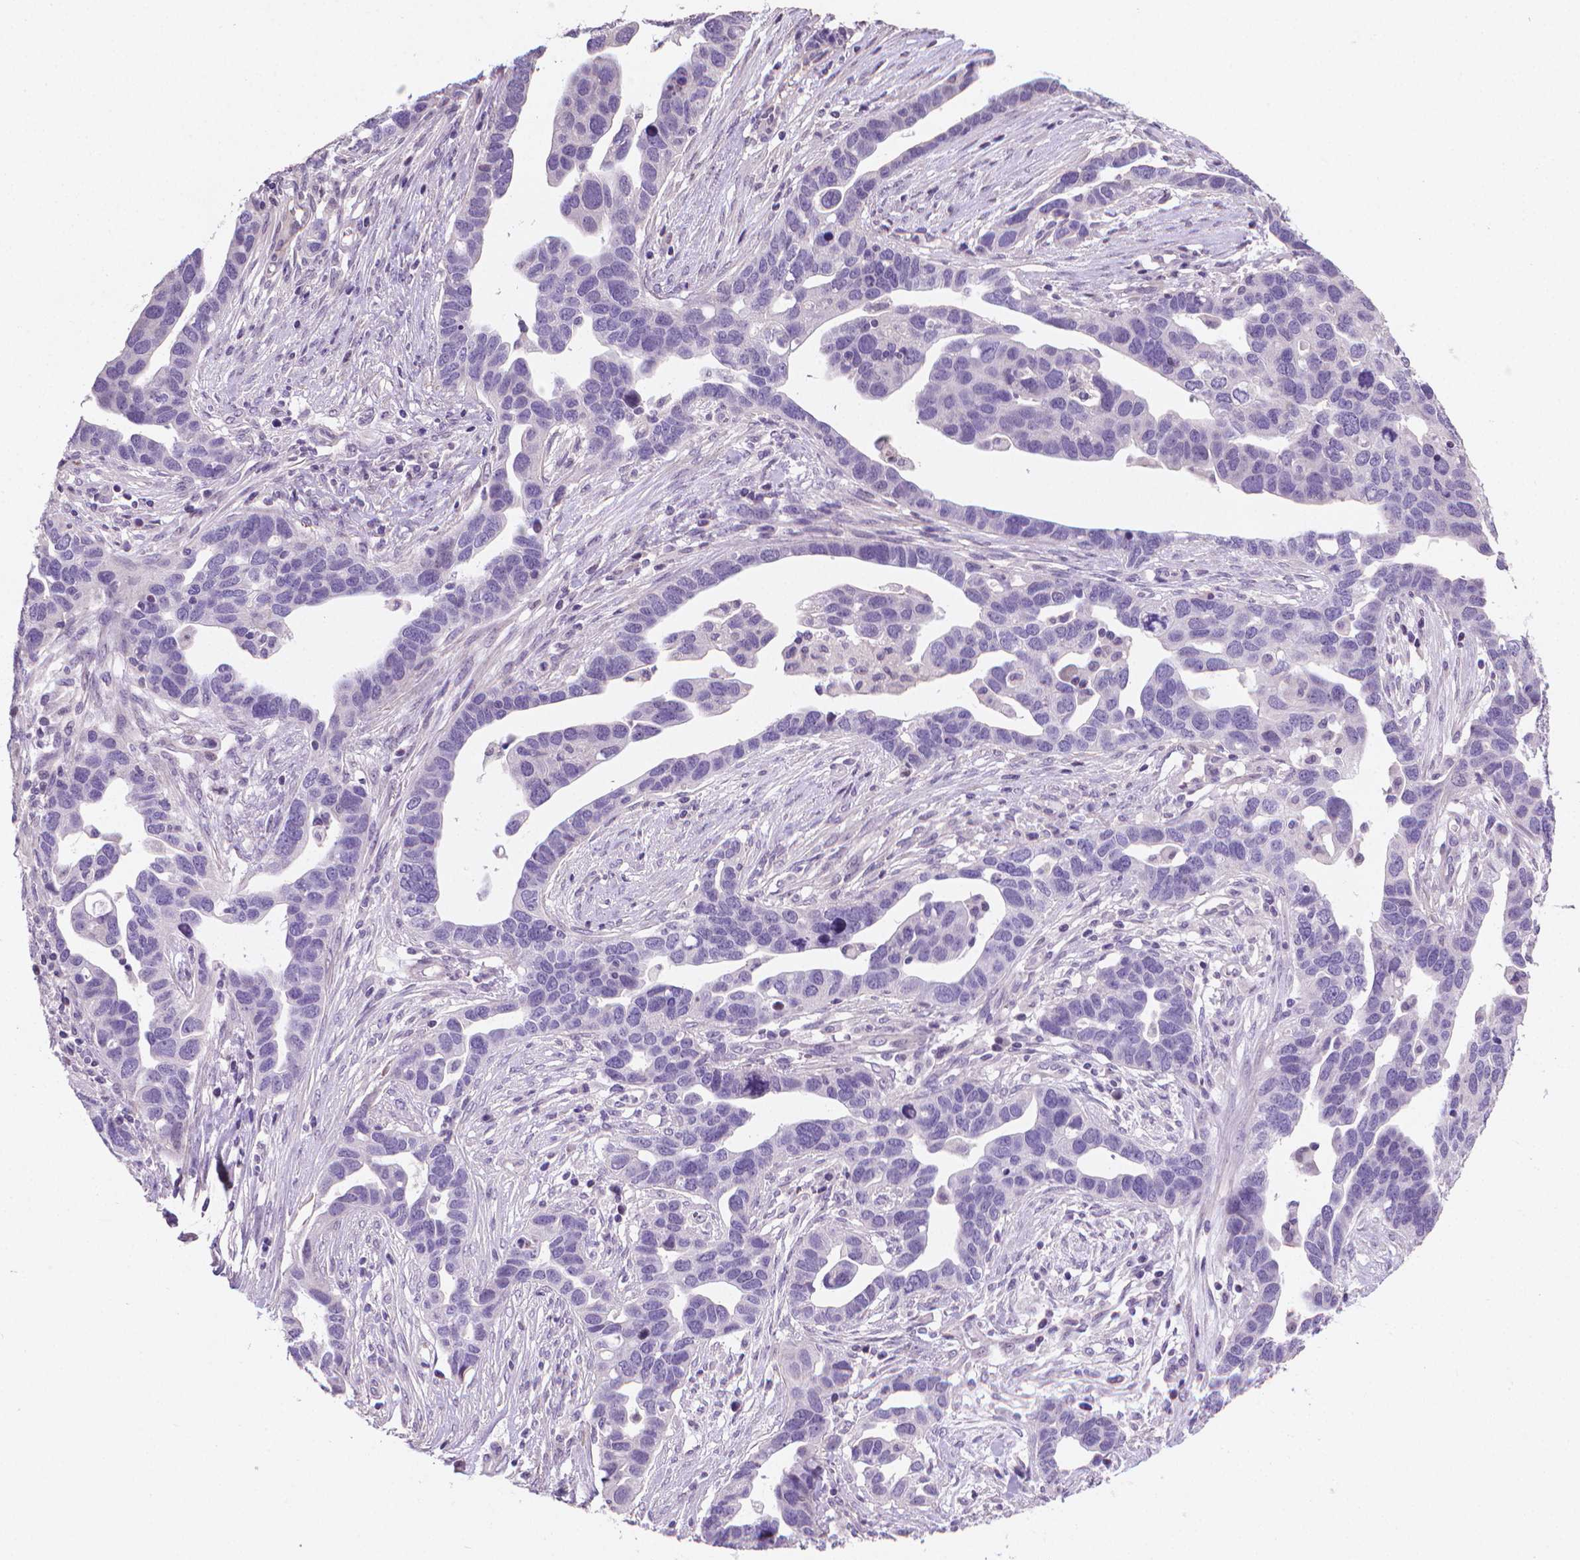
{"staining": {"intensity": "negative", "quantity": "none", "location": "none"}, "tissue": "ovarian cancer", "cell_type": "Tumor cells", "image_type": "cancer", "snomed": [{"axis": "morphology", "description": "Cystadenocarcinoma, serous, NOS"}, {"axis": "topography", "description": "Ovary"}], "caption": "Human ovarian cancer (serous cystadenocarcinoma) stained for a protein using immunohistochemistry (IHC) exhibits no expression in tumor cells.", "gene": "CLXN", "patient": {"sex": "female", "age": 54}}